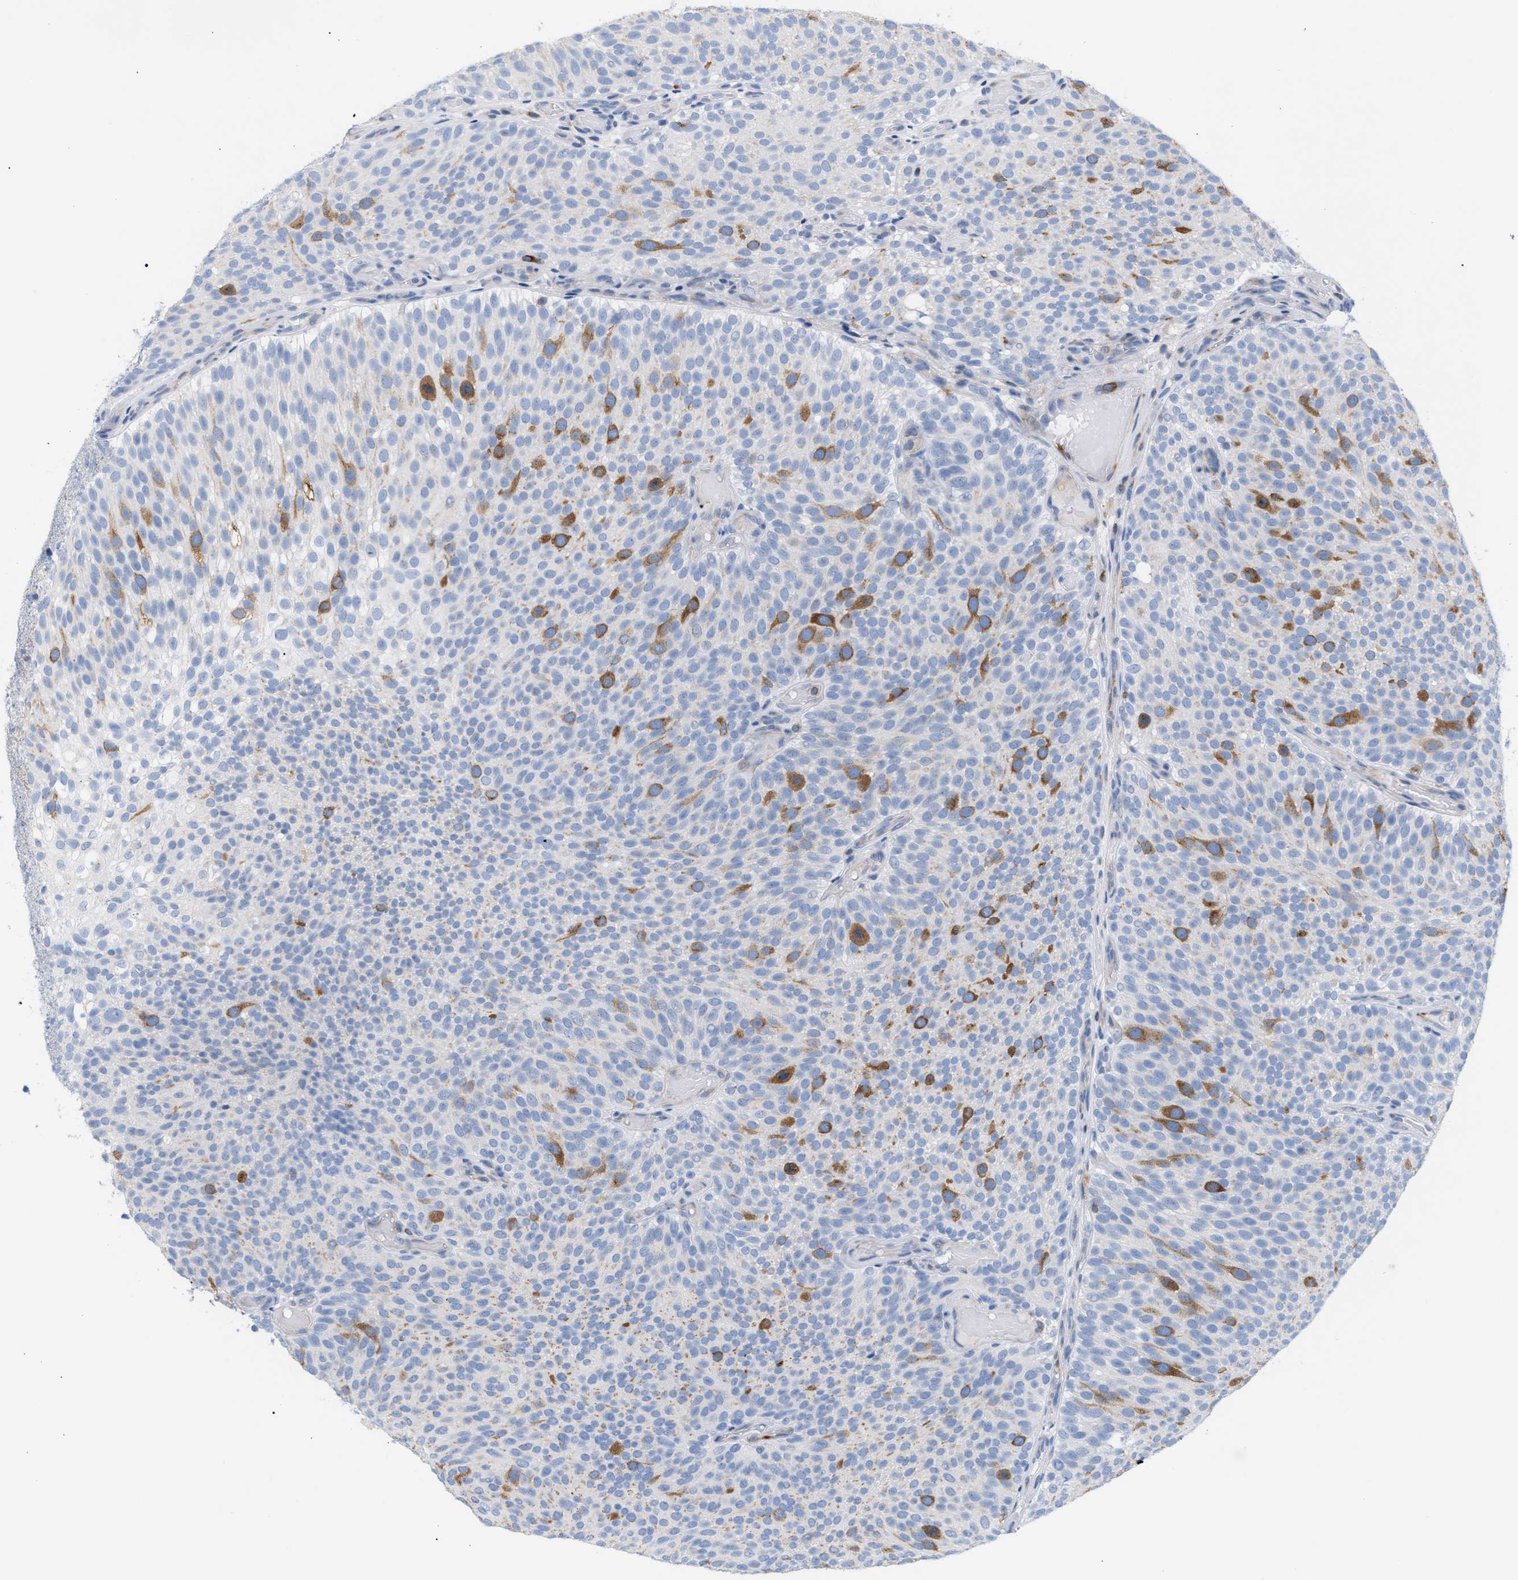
{"staining": {"intensity": "moderate", "quantity": "<25%", "location": "cytoplasmic/membranous"}, "tissue": "urothelial cancer", "cell_type": "Tumor cells", "image_type": "cancer", "snomed": [{"axis": "morphology", "description": "Urothelial carcinoma, Low grade"}, {"axis": "topography", "description": "Urinary bladder"}], "caption": "Immunohistochemistry photomicrograph of human urothelial carcinoma (low-grade) stained for a protein (brown), which shows low levels of moderate cytoplasmic/membranous expression in about <25% of tumor cells.", "gene": "TACC3", "patient": {"sex": "male", "age": 78}}